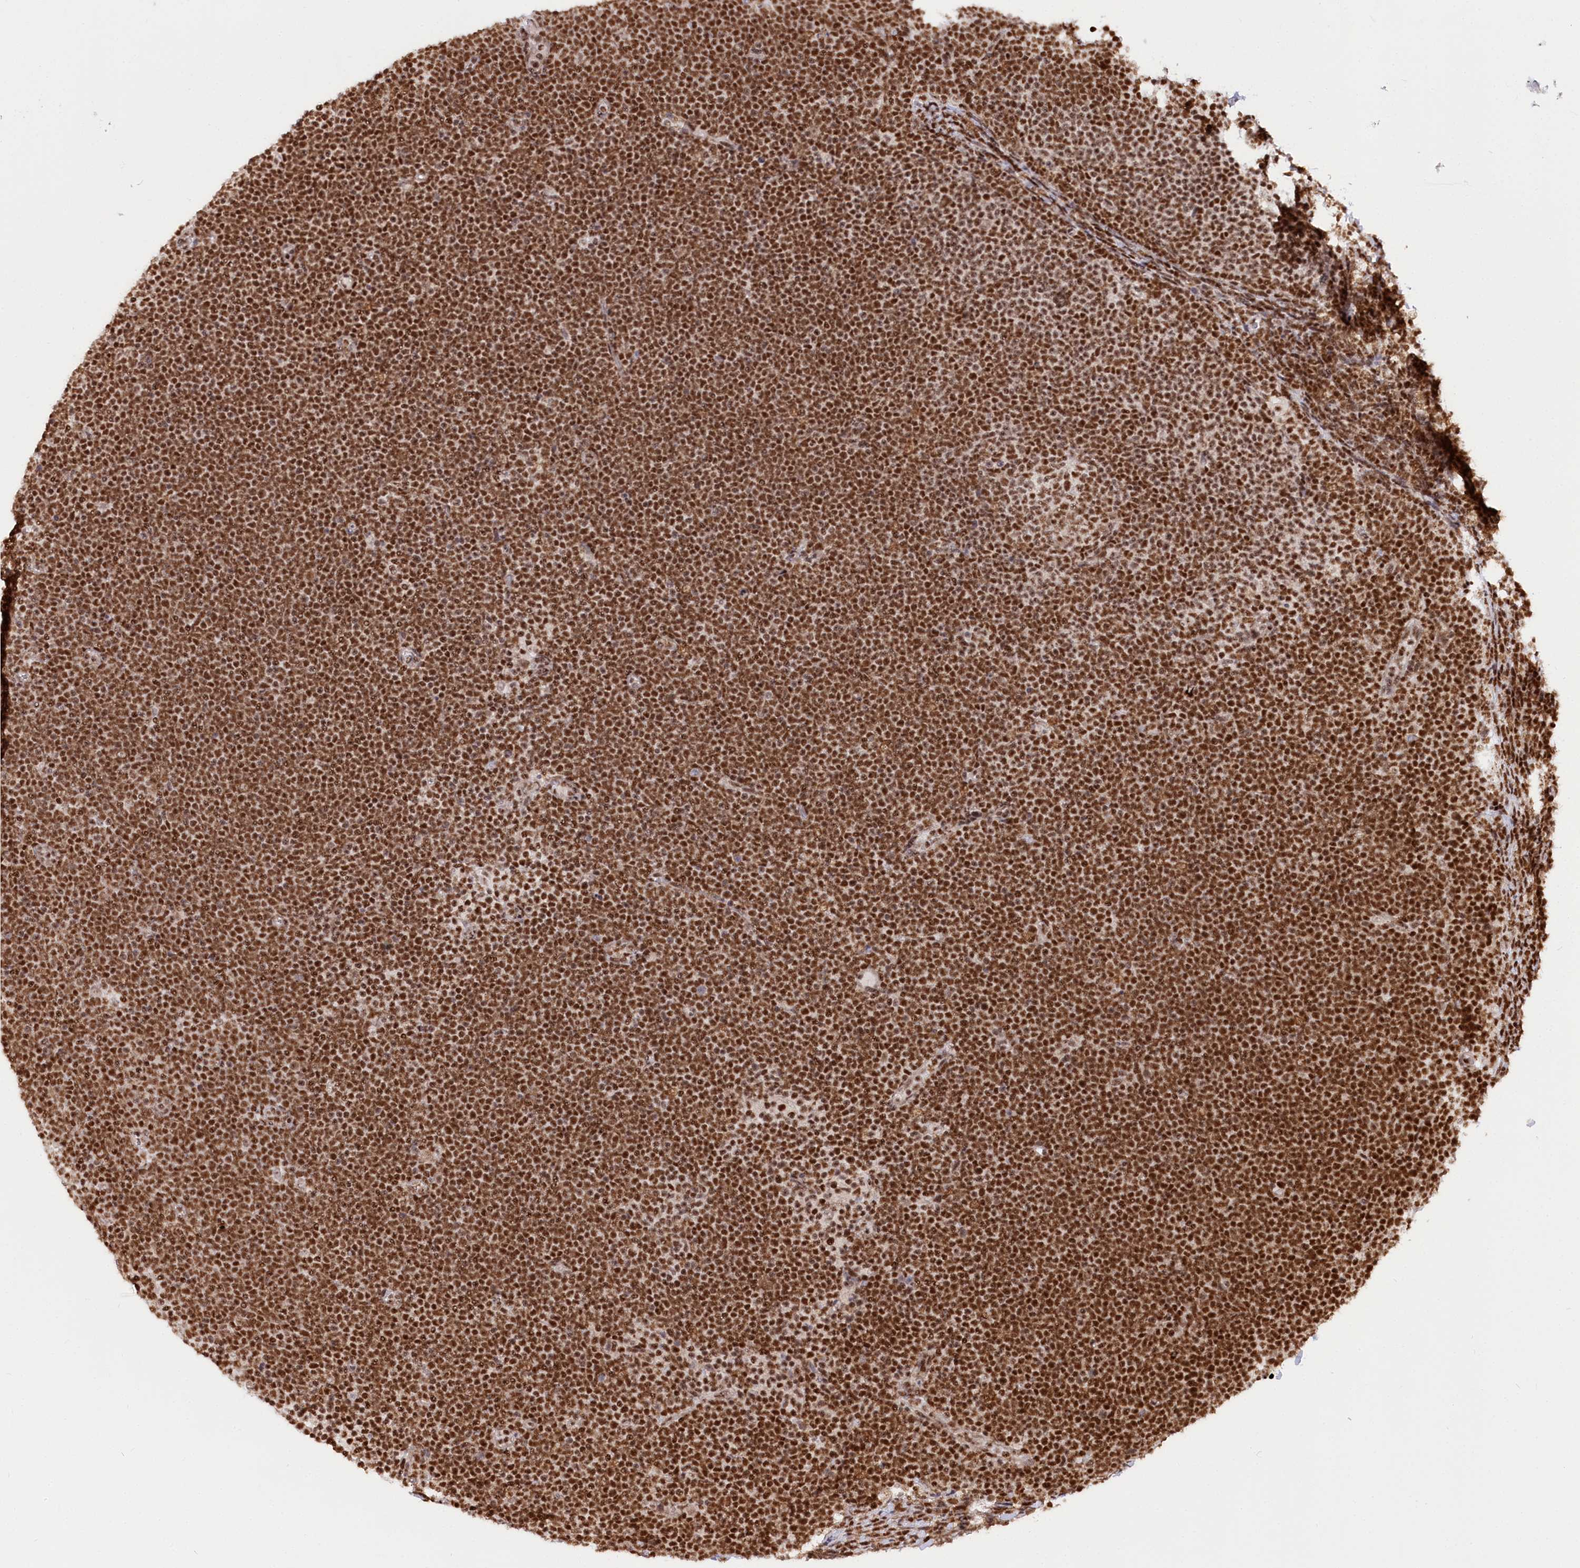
{"staining": {"intensity": "moderate", "quantity": ">75%", "location": "nuclear"}, "tissue": "lymphoma", "cell_type": "Tumor cells", "image_type": "cancer", "snomed": [{"axis": "morphology", "description": "Malignant lymphoma, non-Hodgkin's type, High grade"}, {"axis": "topography", "description": "Lymph node"}], "caption": "Moderate nuclear protein expression is appreciated in about >75% of tumor cells in lymphoma. Nuclei are stained in blue.", "gene": "CGGBP1", "patient": {"sex": "male", "age": 13}}